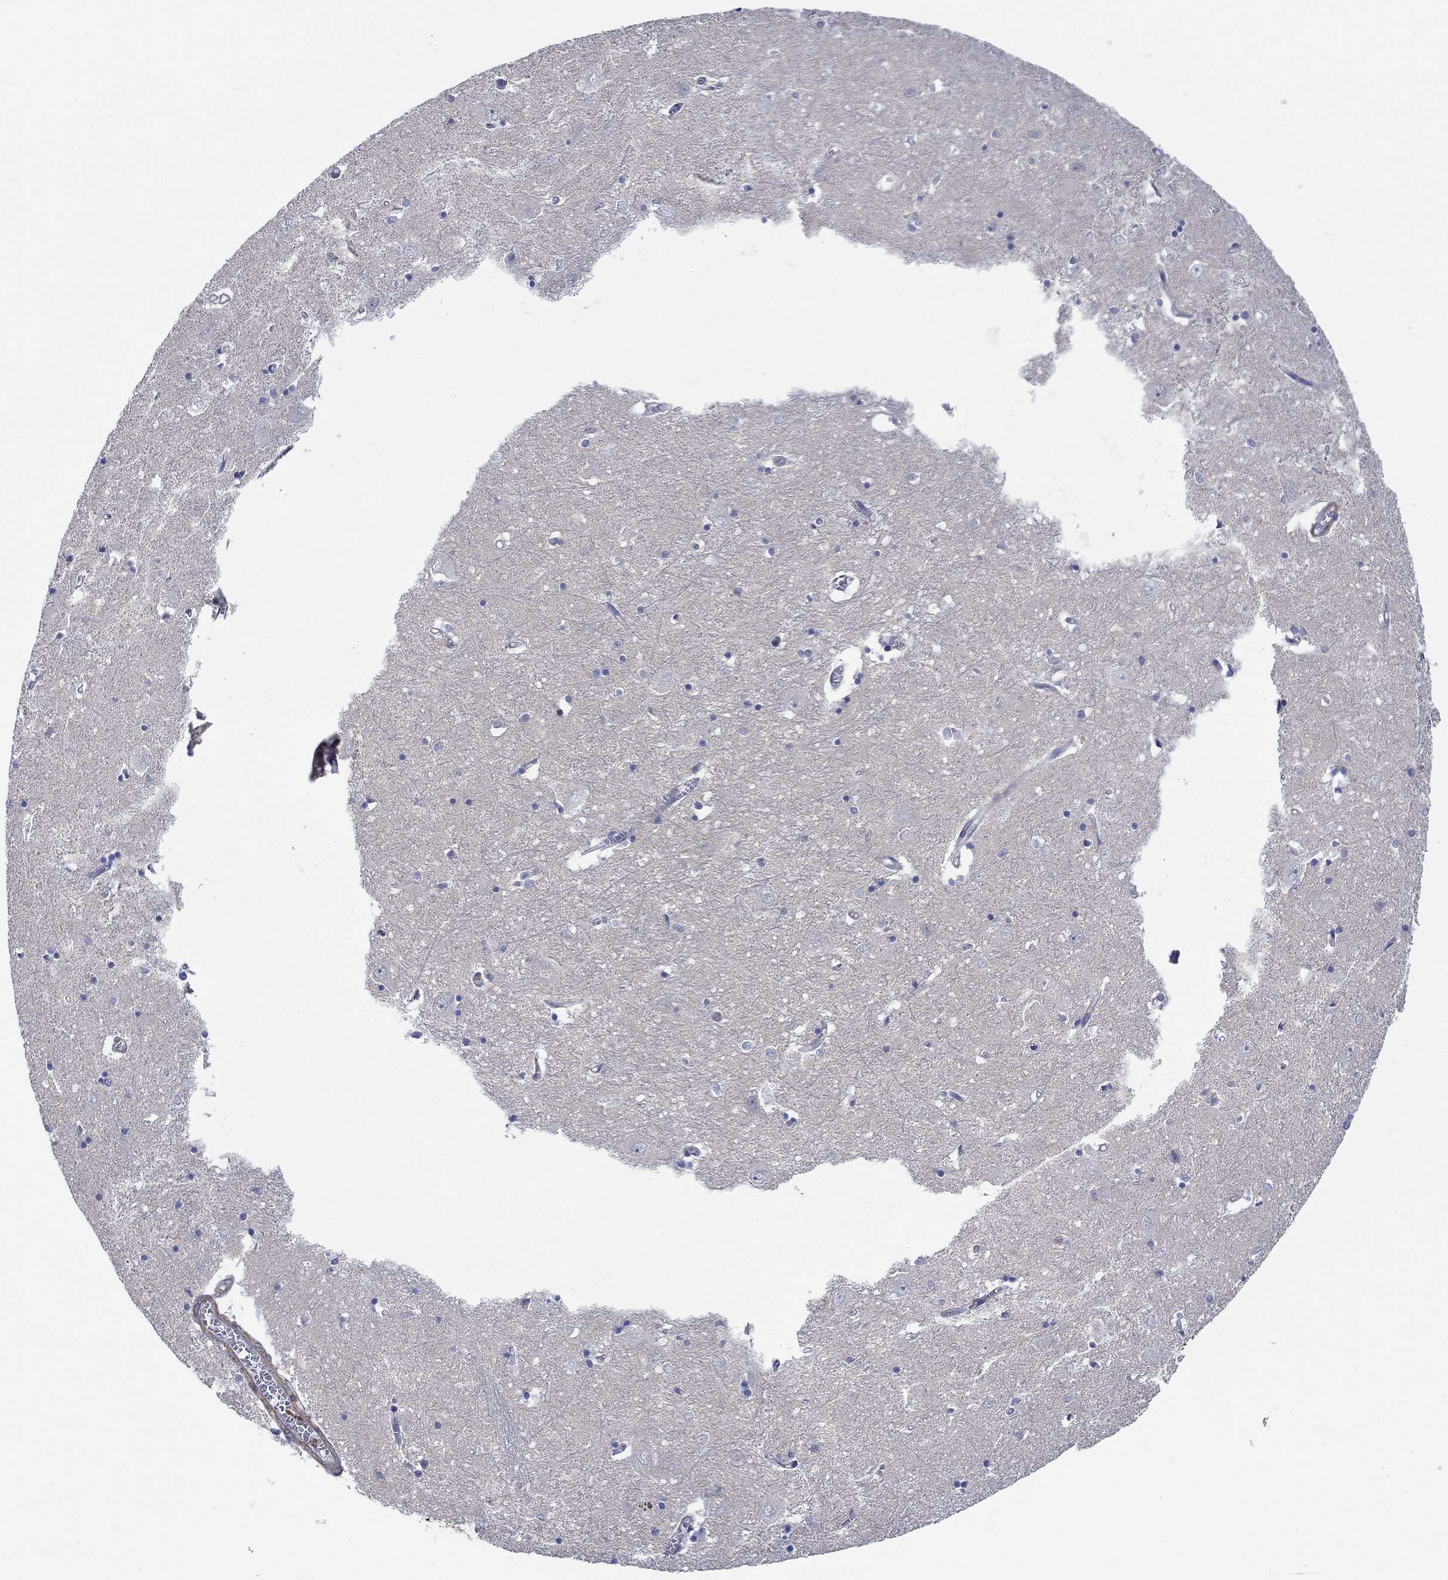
{"staining": {"intensity": "negative", "quantity": "none", "location": "none"}, "tissue": "caudate", "cell_type": "Glial cells", "image_type": "normal", "snomed": [{"axis": "morphology", "description": "Normal tissue, NOS"}, {"axis": "topography", "description": "Lateral ventricle wall"}], "caption": "IHC histopathology image of benign caudate: human caudate stained with DAB demonstrates no significant protein staining in glial cells.", "gene": "SCN7A", "patient": {"sex": "male", "age": 54}}